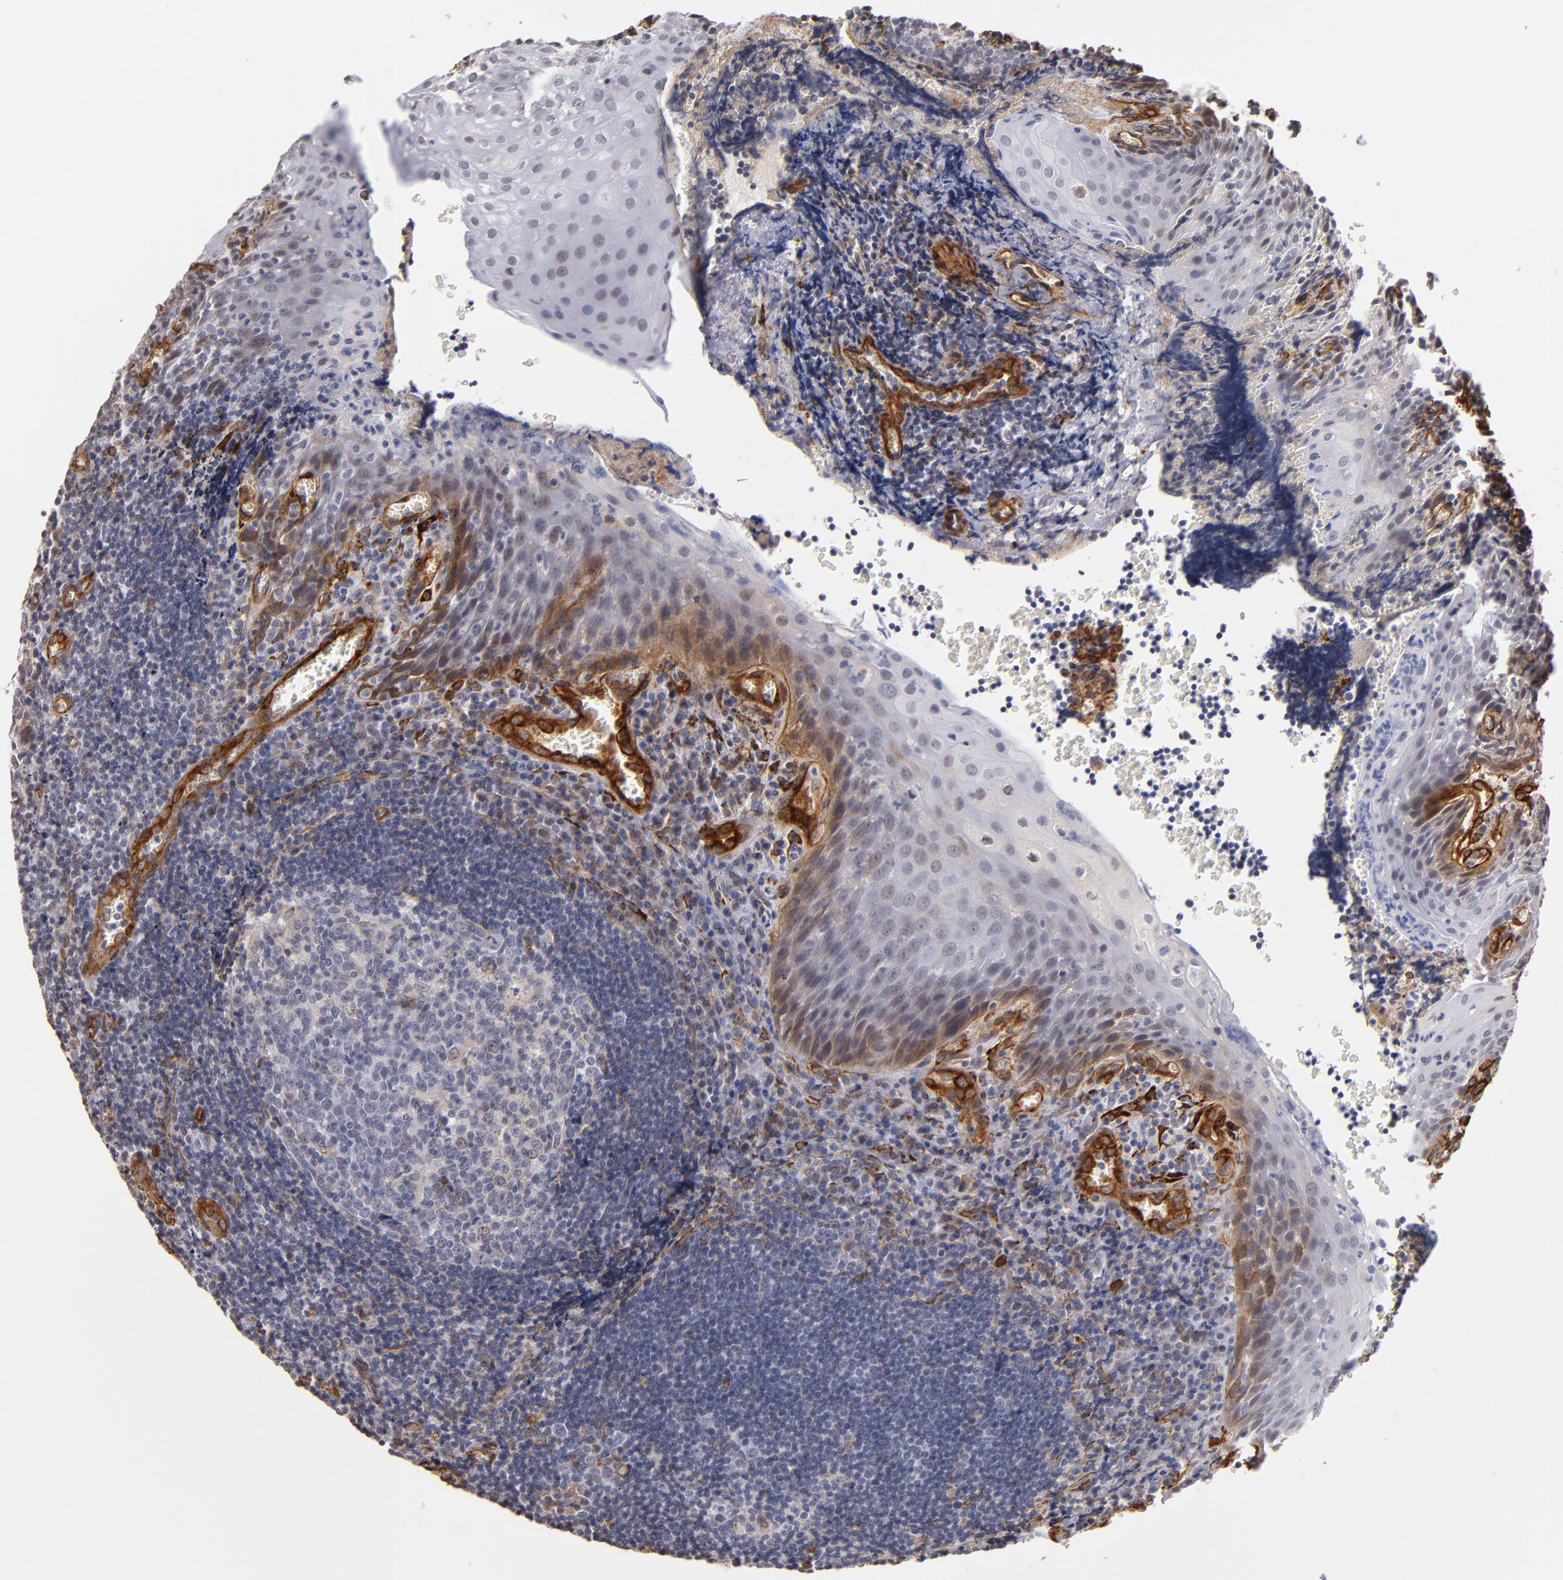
{"staining": {"intensity": "weak", "quantity": "<25%", "location": "cytoplasmic/membranous"}, "tissue": "tonsil", "cell_type": "Germinal center cells", "image_type": "normal", "snomed": [{"axis": "morphology", "description": "Normal tissue, NOS"}, {"axis": "topography", "description": "Tonsil"}], "caption": "IHC of normal tonsil reveals no staining in germinal center cells.", "gene": "LAMC1", "patient": {"sex": "male", "age": 20}}